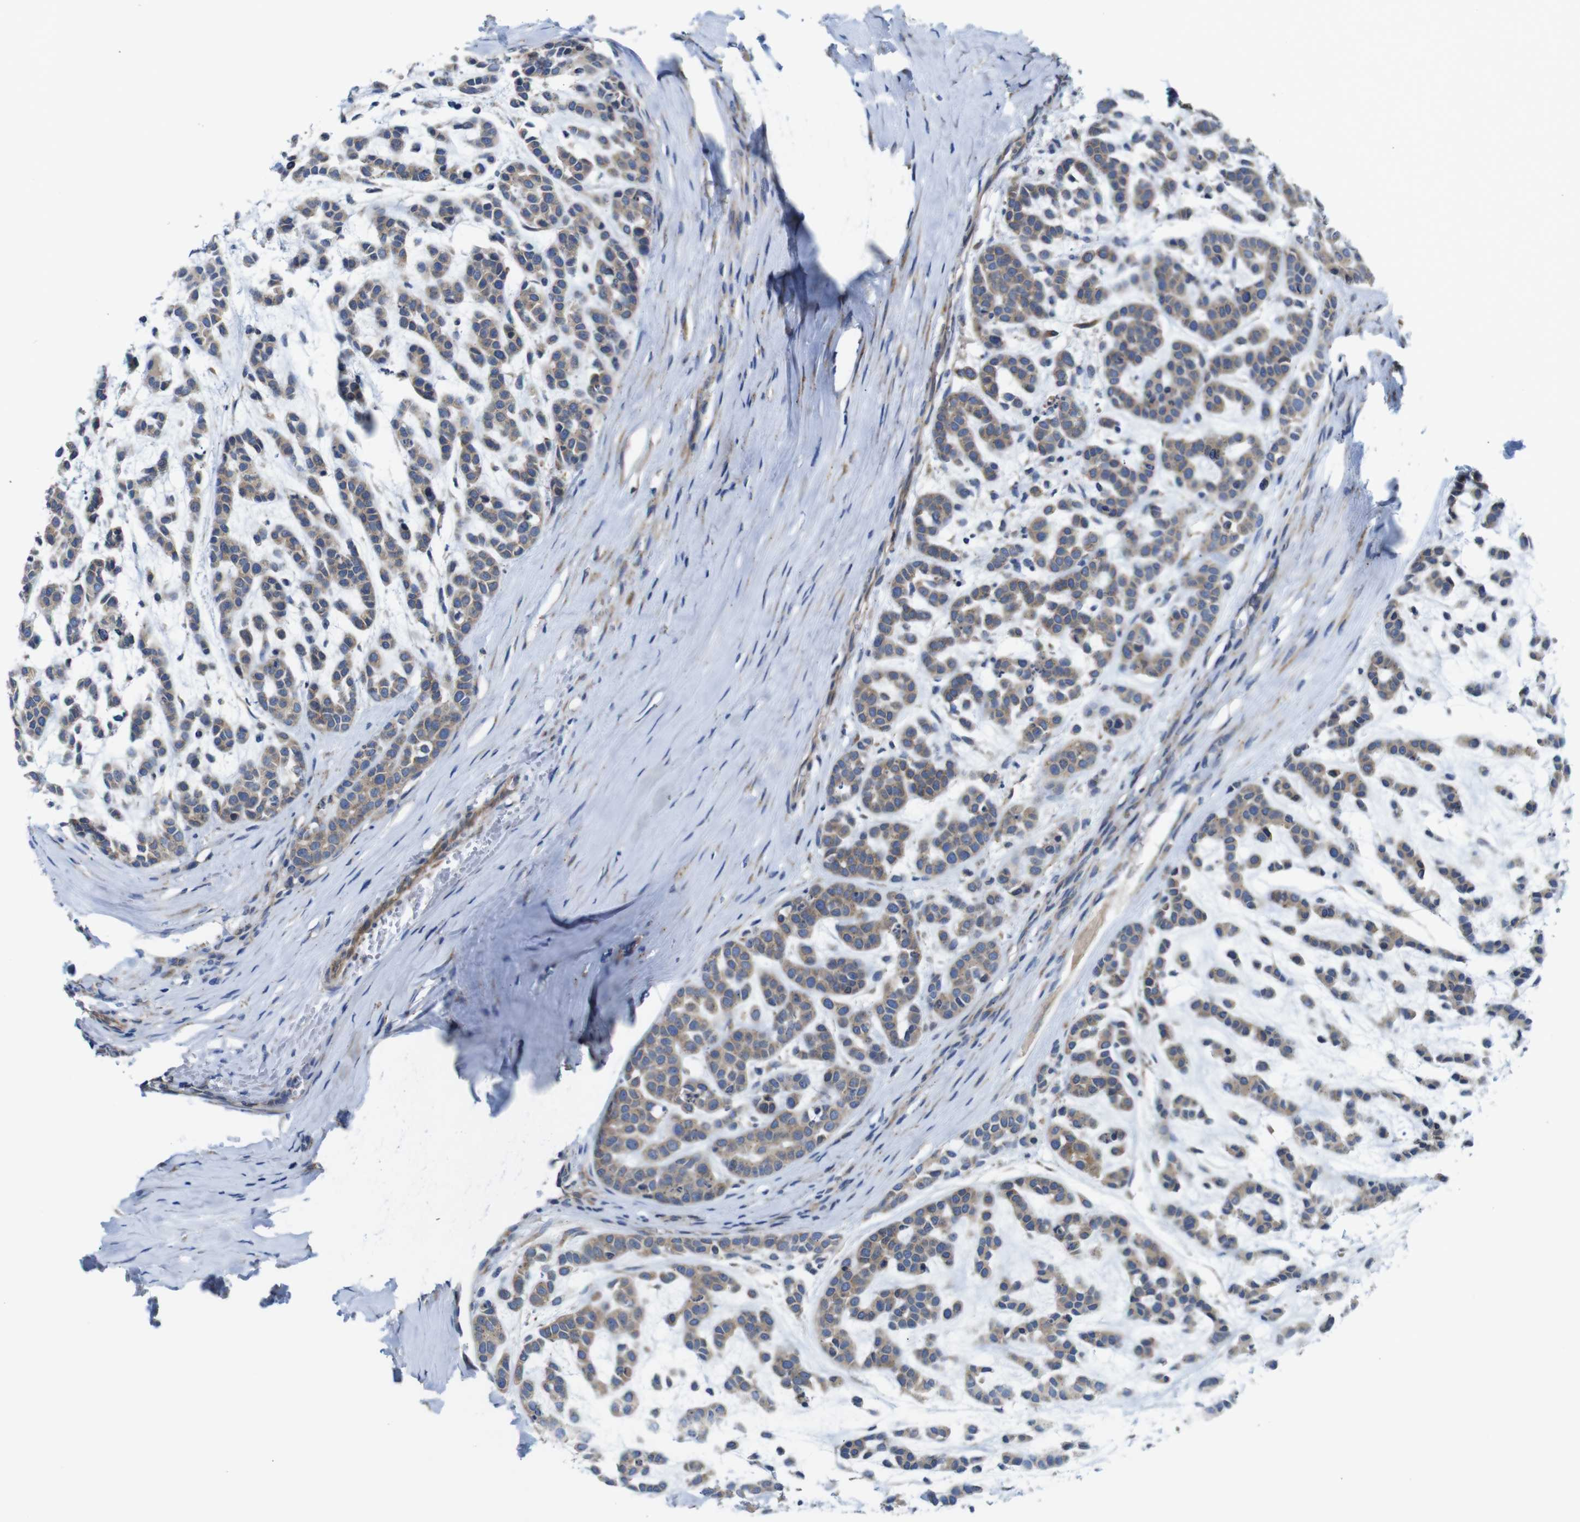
{"staining": {"intensity": "weak", "quantity": ">75%", "location": "cytoplasmic/membranous"}, "tissue": "head and neck cancer", "cell_type": "Tumor cells", "image_type": "cancer", "snomed": [{"axis": "morphology", "description": "Adenocarcinoma, NOS"}, {"axis": "morphology", "description": "Adenoma, NOS"}, {"axis": "topography", "description": "Head-Neck"}], "caption": "Human adenoma (head and neck) stained with a brown dye reveals weak cytoplasmic/membranous positive positivity in about >75% of tumor cells.", "gene": "DDRGK1", "patient": {"sex": "female", "age": 55}}